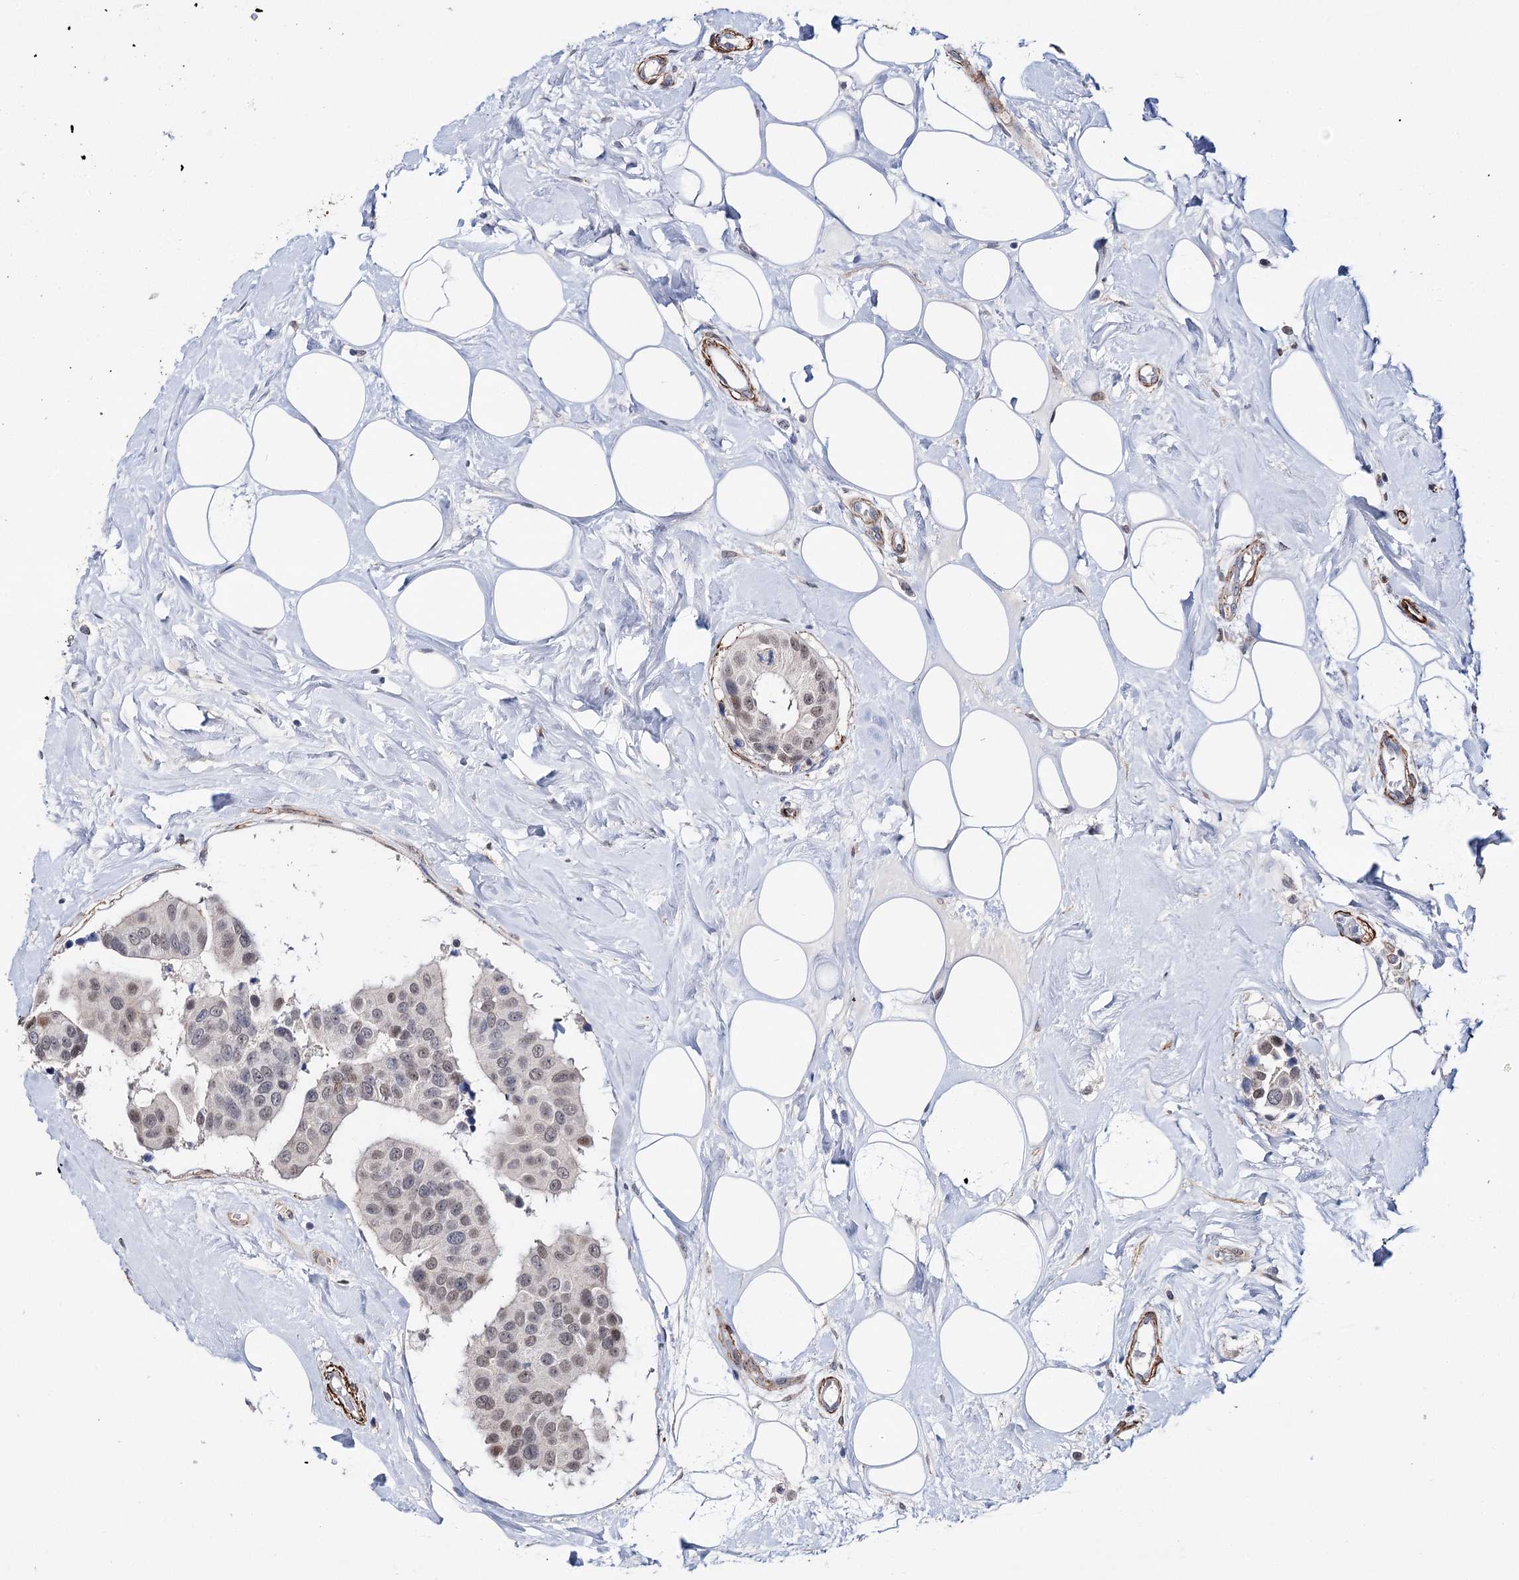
{"staining": {"intensity": "weak", "quantity": "25%-75%", "location": "nuclear"}, "tissue": "breast cancer", "cell_type": "Tumor cells", "image_type": "cancer", "snomed": [{"axis": "morphology", "description": "Normal tissue, NOS"}, {"axis": "morphology", "description": "Duct carcinoma"}, {"axis": "topography", "description": "Breast"}], "caption": "Breast invasive ductal carcinoma stained with a brown dye displays weak nuclear positive positivity in approximately 25%-75% of tumor cells.", "gene": "CFAP46", "patient": {"sex": "female", "age": 39}}